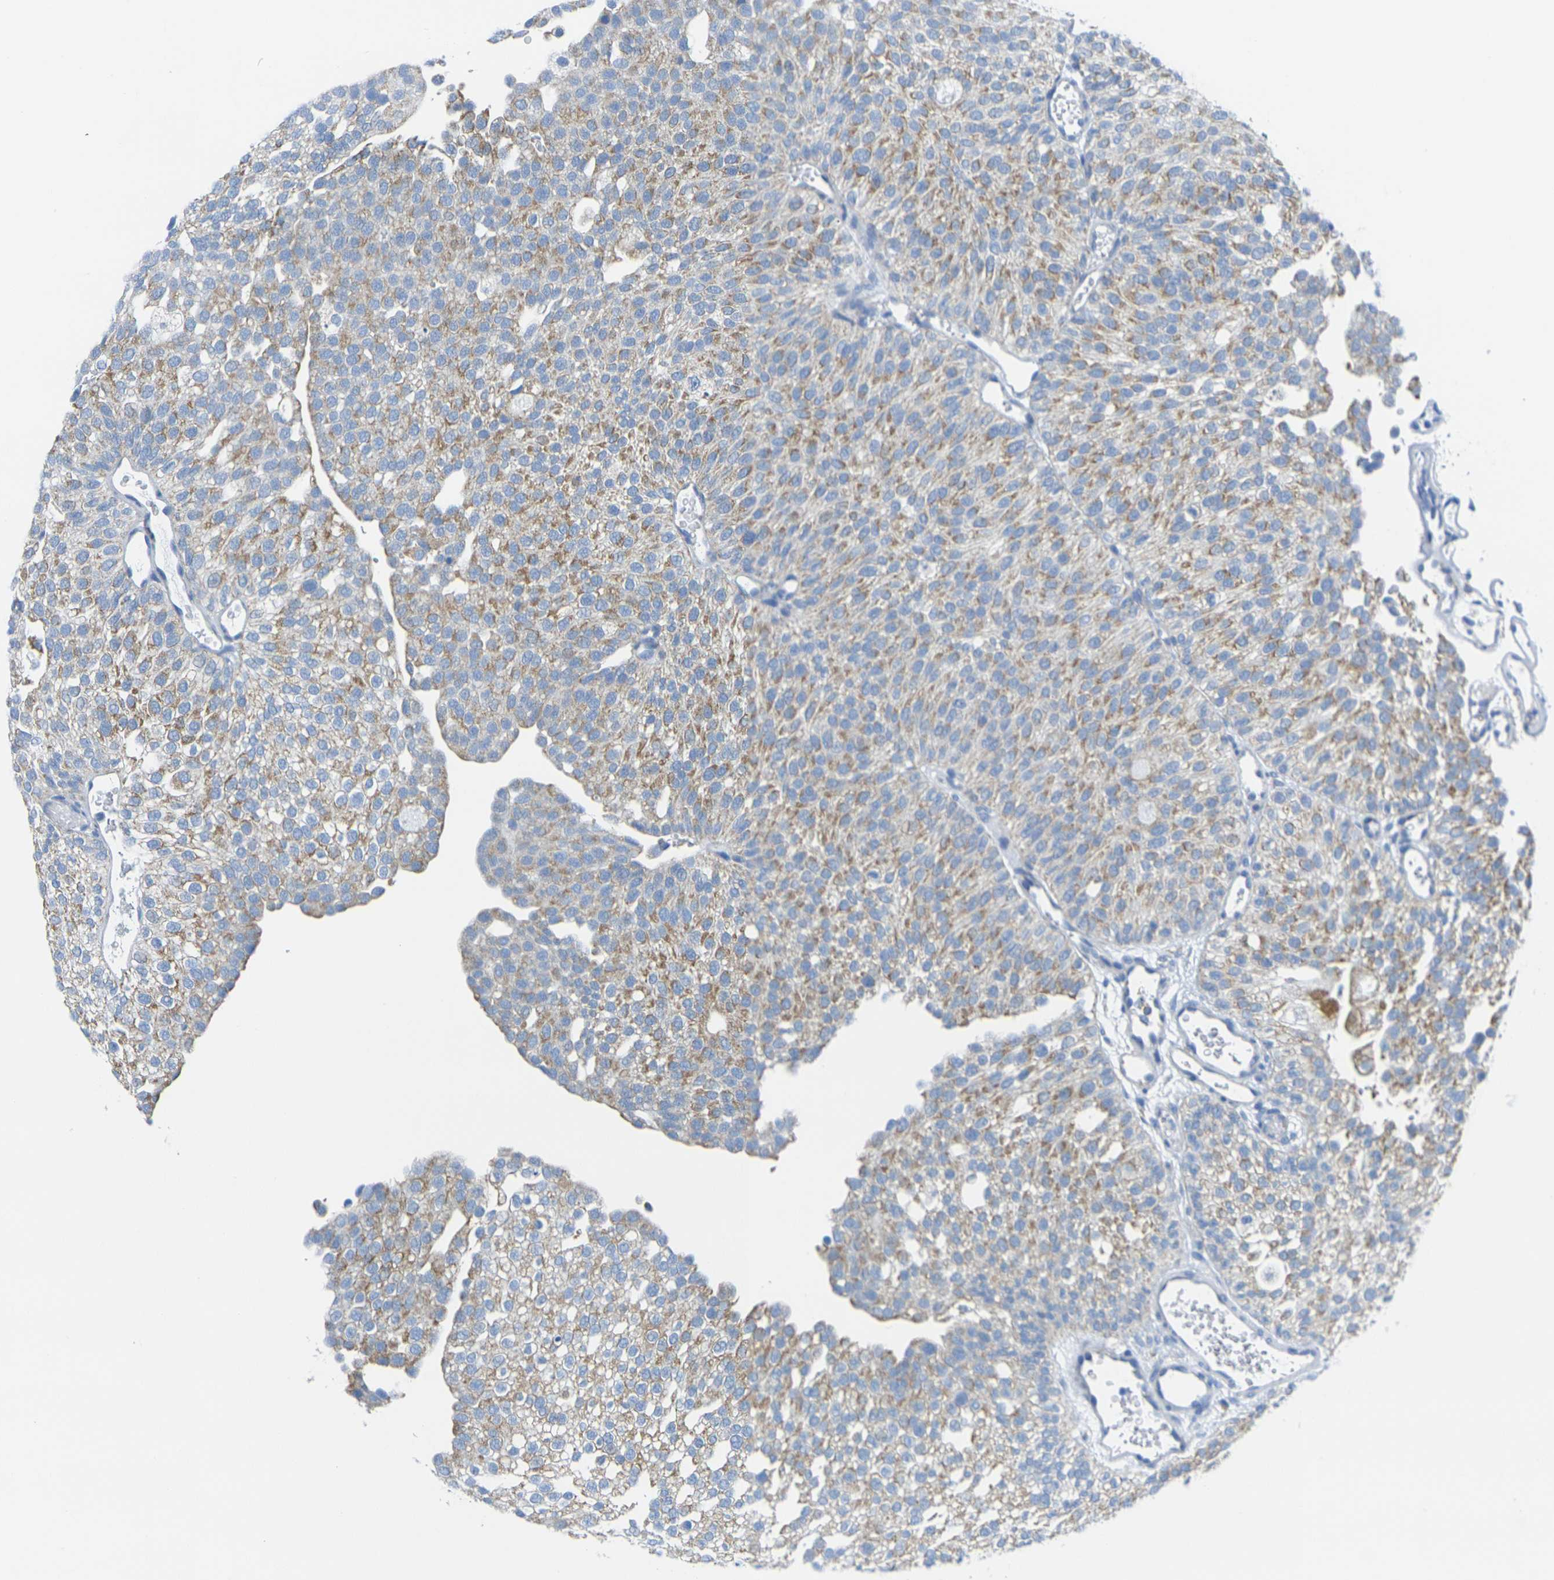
{"staining": {"intensity": "moderate", "quantity": "25%-75%", "location": "cytoplasmic/membranous"}, "tissue": "urothelial cancer", "cell_type": "Tumor cells", "image_type": "cancer", "snomed": [{"axis": "morphology", "description": "Urothelial carcinoma, Low grade"}, {"axis": "topography", "description": "Urinary bladder"}], "caption": "About 25%-75% of tumor cells in human urothelial carcinoma (low-grade) display moderate cytoplasmic/membranous protein positivity as visualized by brown immunohistochemical staining.", "gene": "TMEM204", "patient": {"sex": "male", "age": 78}}